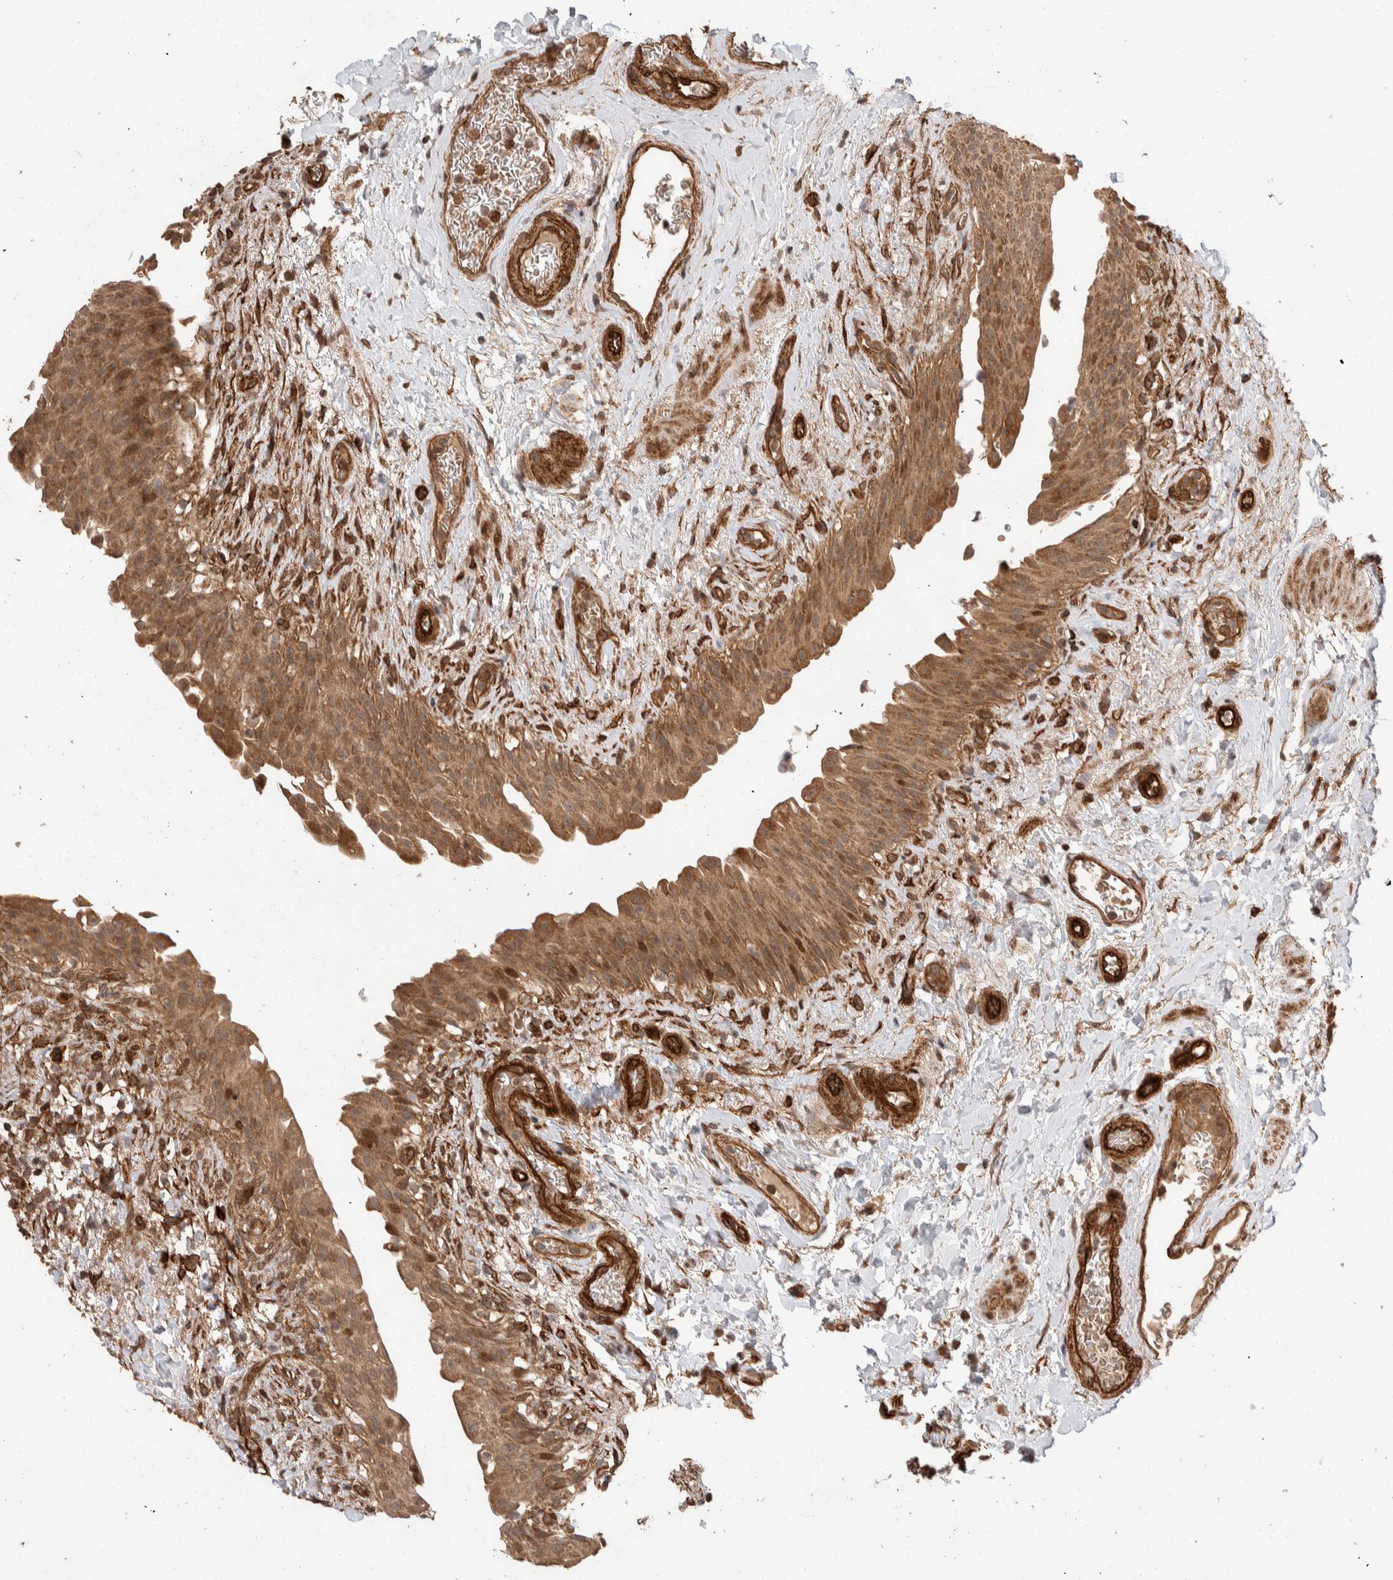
{"staining": {"intensity": "moderate", "quantity": ">75%", "location": "cytoplasmic/membranous"}, "tissue": "urinary bladder", "cell_type": "Urothelial cells", "image_type": "normal", "snomed": [{"axis": "morphology", "description": "Normal tissue, NOS"}, {"axis": "topography", "description": "Urinary bladder"}], "caption": "Urinary bladder stained with DAB (3,3'-diaminobenzidine) IHC displays medium levels of moderate cytoplasmic/membranous positivity in approximately >75% of urothelial cells. (brown staining indicates protein expression, while blue staining denotes nuclei).", "gene": "ERC1", "patient": {"sex": "female", "age": 60}}